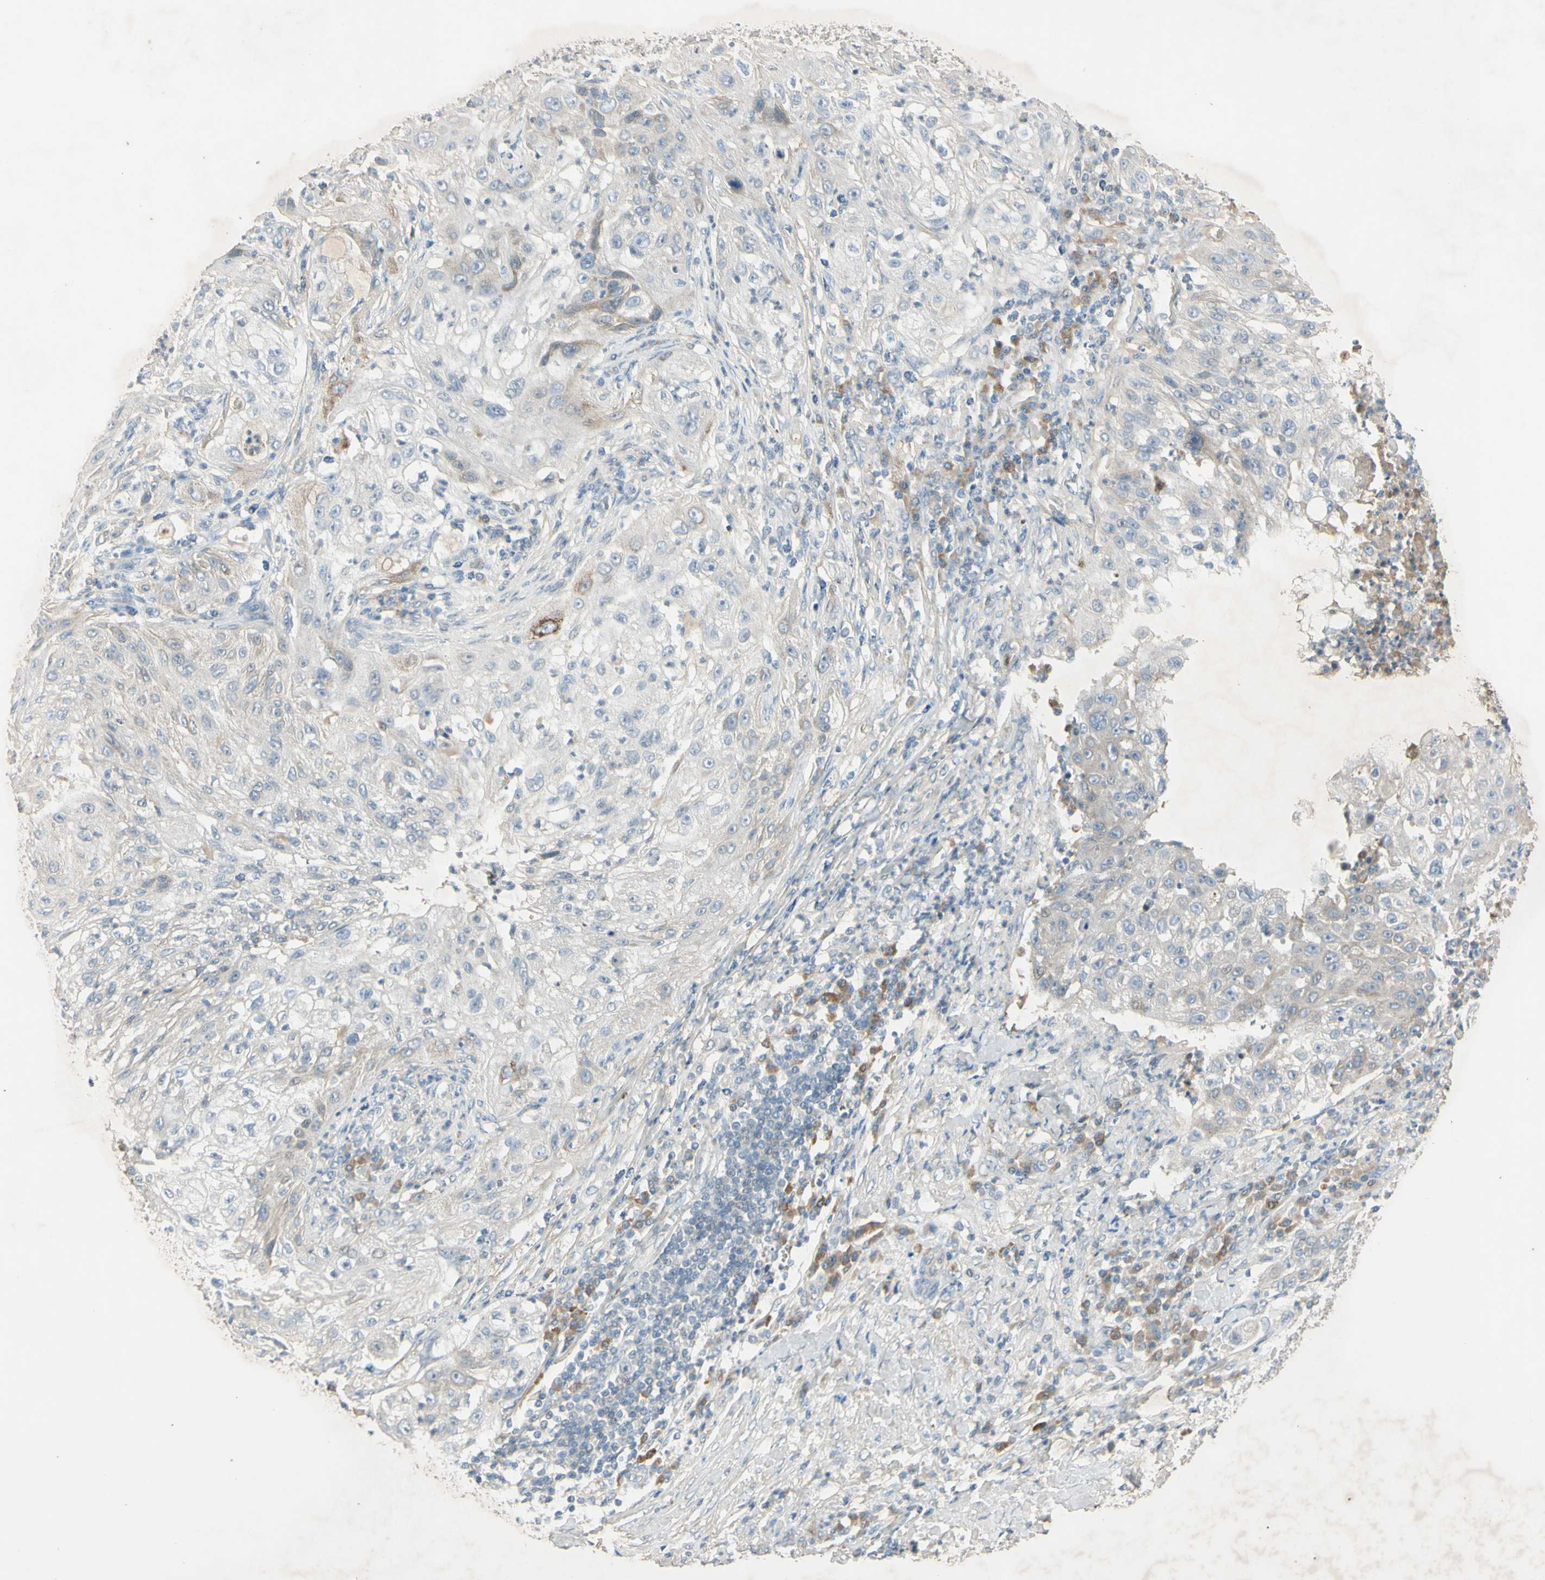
{"staining": {"intensity": "negative", "quantity": "none", "location": "none"}, "tissue": "lung cancer", "cell_type": "Tumor cells", "image_type": "cancer", "snomed": [{"axis": "morphology", "description": "Inflammation, NOS"}, {"axis": "morphology", "description": "Squamous cell carcinoma, NOS"}, {"axis": "topography", "description": "Lymph node"}, {"axis": "topography", "description": "Soft tissue"}, {"axis": "topography", "description": "Lung"}], "caption": "Protein analysis of squamous cell carcinoma (lung) reveals no significant expression in tumor cells. The staining is performed using DAB (3,3'-diaminobenzidine) brown chromogen with nuclei counter-stained in using hematoxylin.", "gene": "AATK", "patient": {"sex": "male", "age": 66}}